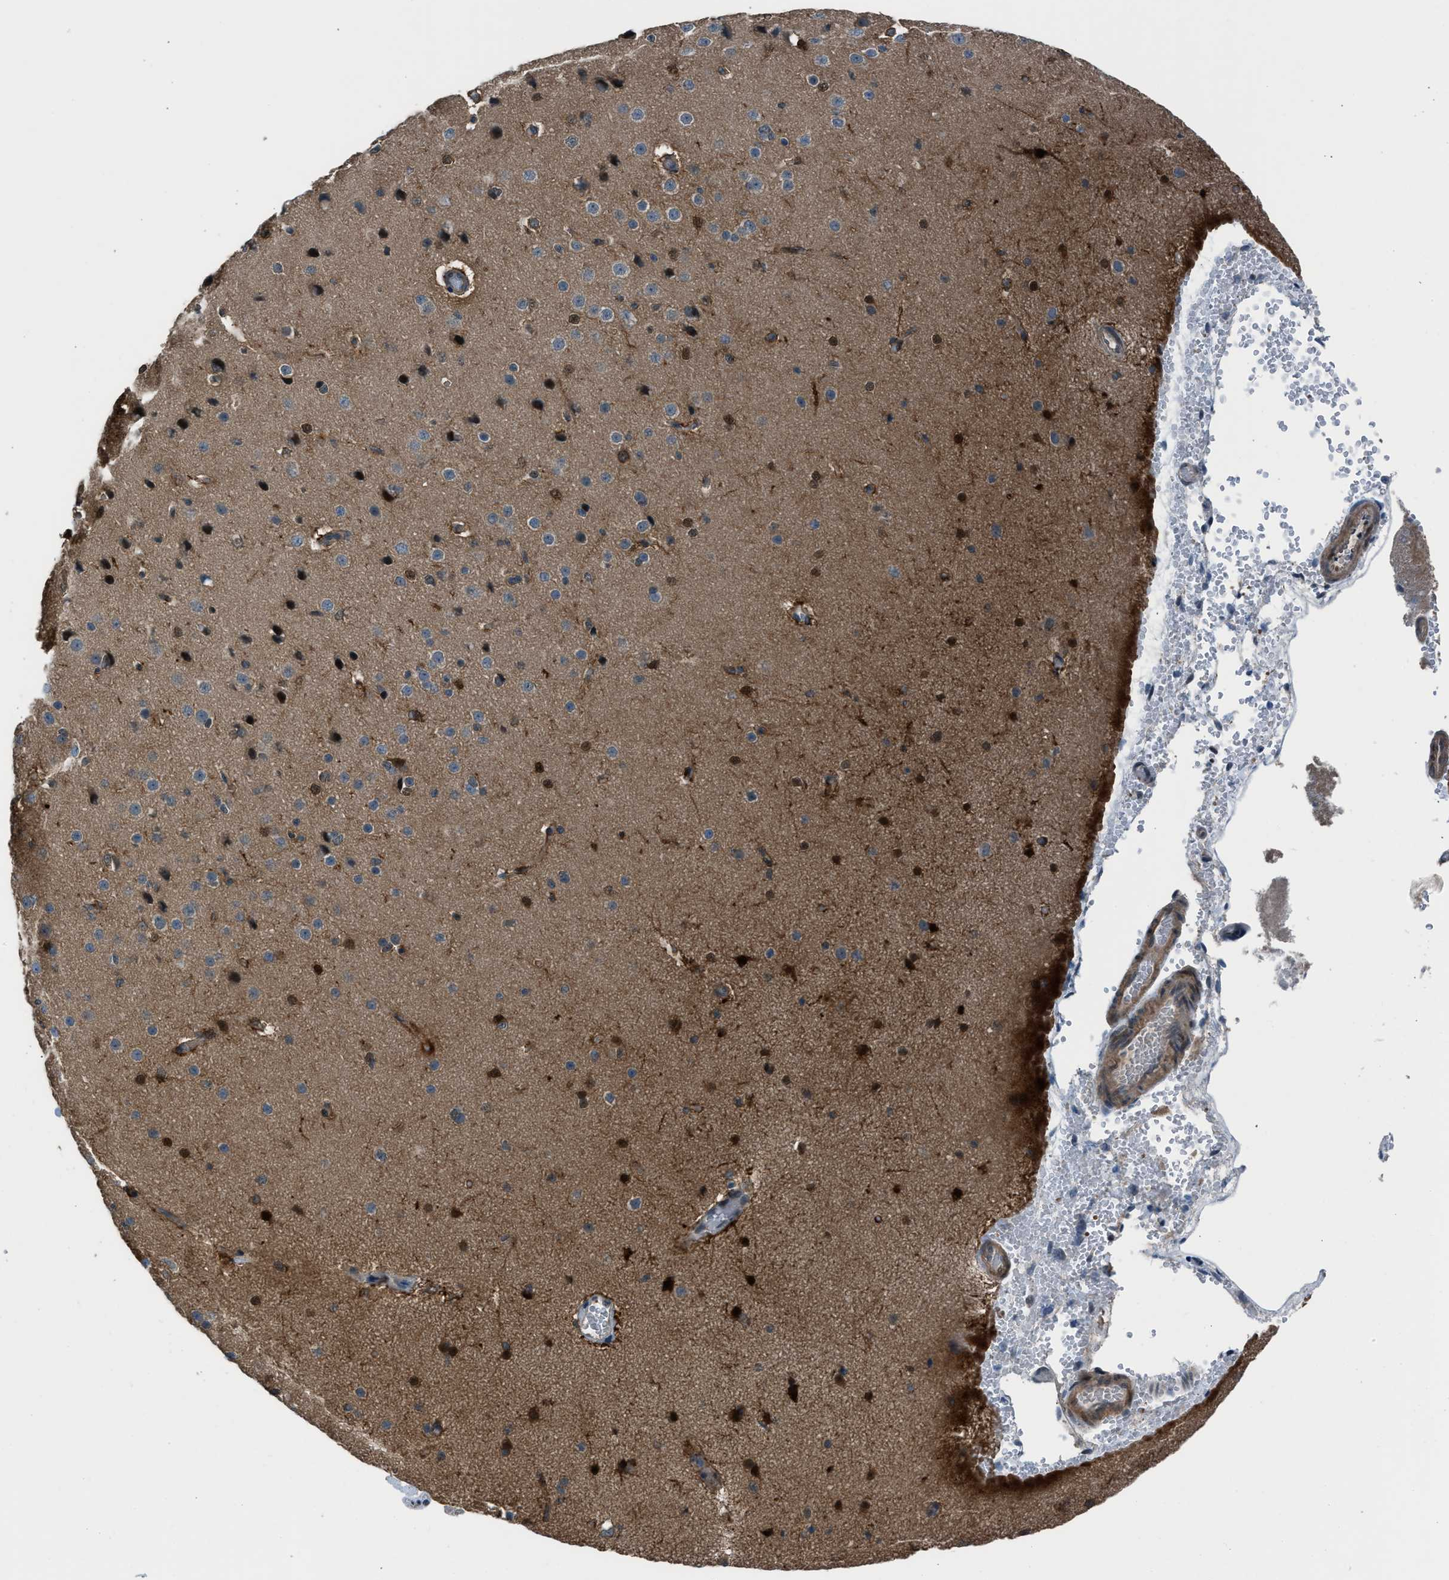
{"staining": {"intensity": "weak", "quantity": "<25%", "location": "cytoplasmic/membranous"}, "tissue": "cerebral cortex", "cell_type": "Endothelial cells", "image_type": "normal", "snomed": [{"axis": "morphology", "description": "Normal tissue, NOS"}, {"axis": "morphology", "description": "Developmental malformation"}, {"axis": "topography", "description": "Cerebral cortex"}], "caption": "High power microscopy micrograph of an IHC micrograph of normal cerebral cortex, revealing no significant staining in endothelial cells.", "gene": "LMLN", "patient": {"sex": "female", "age": 30}}